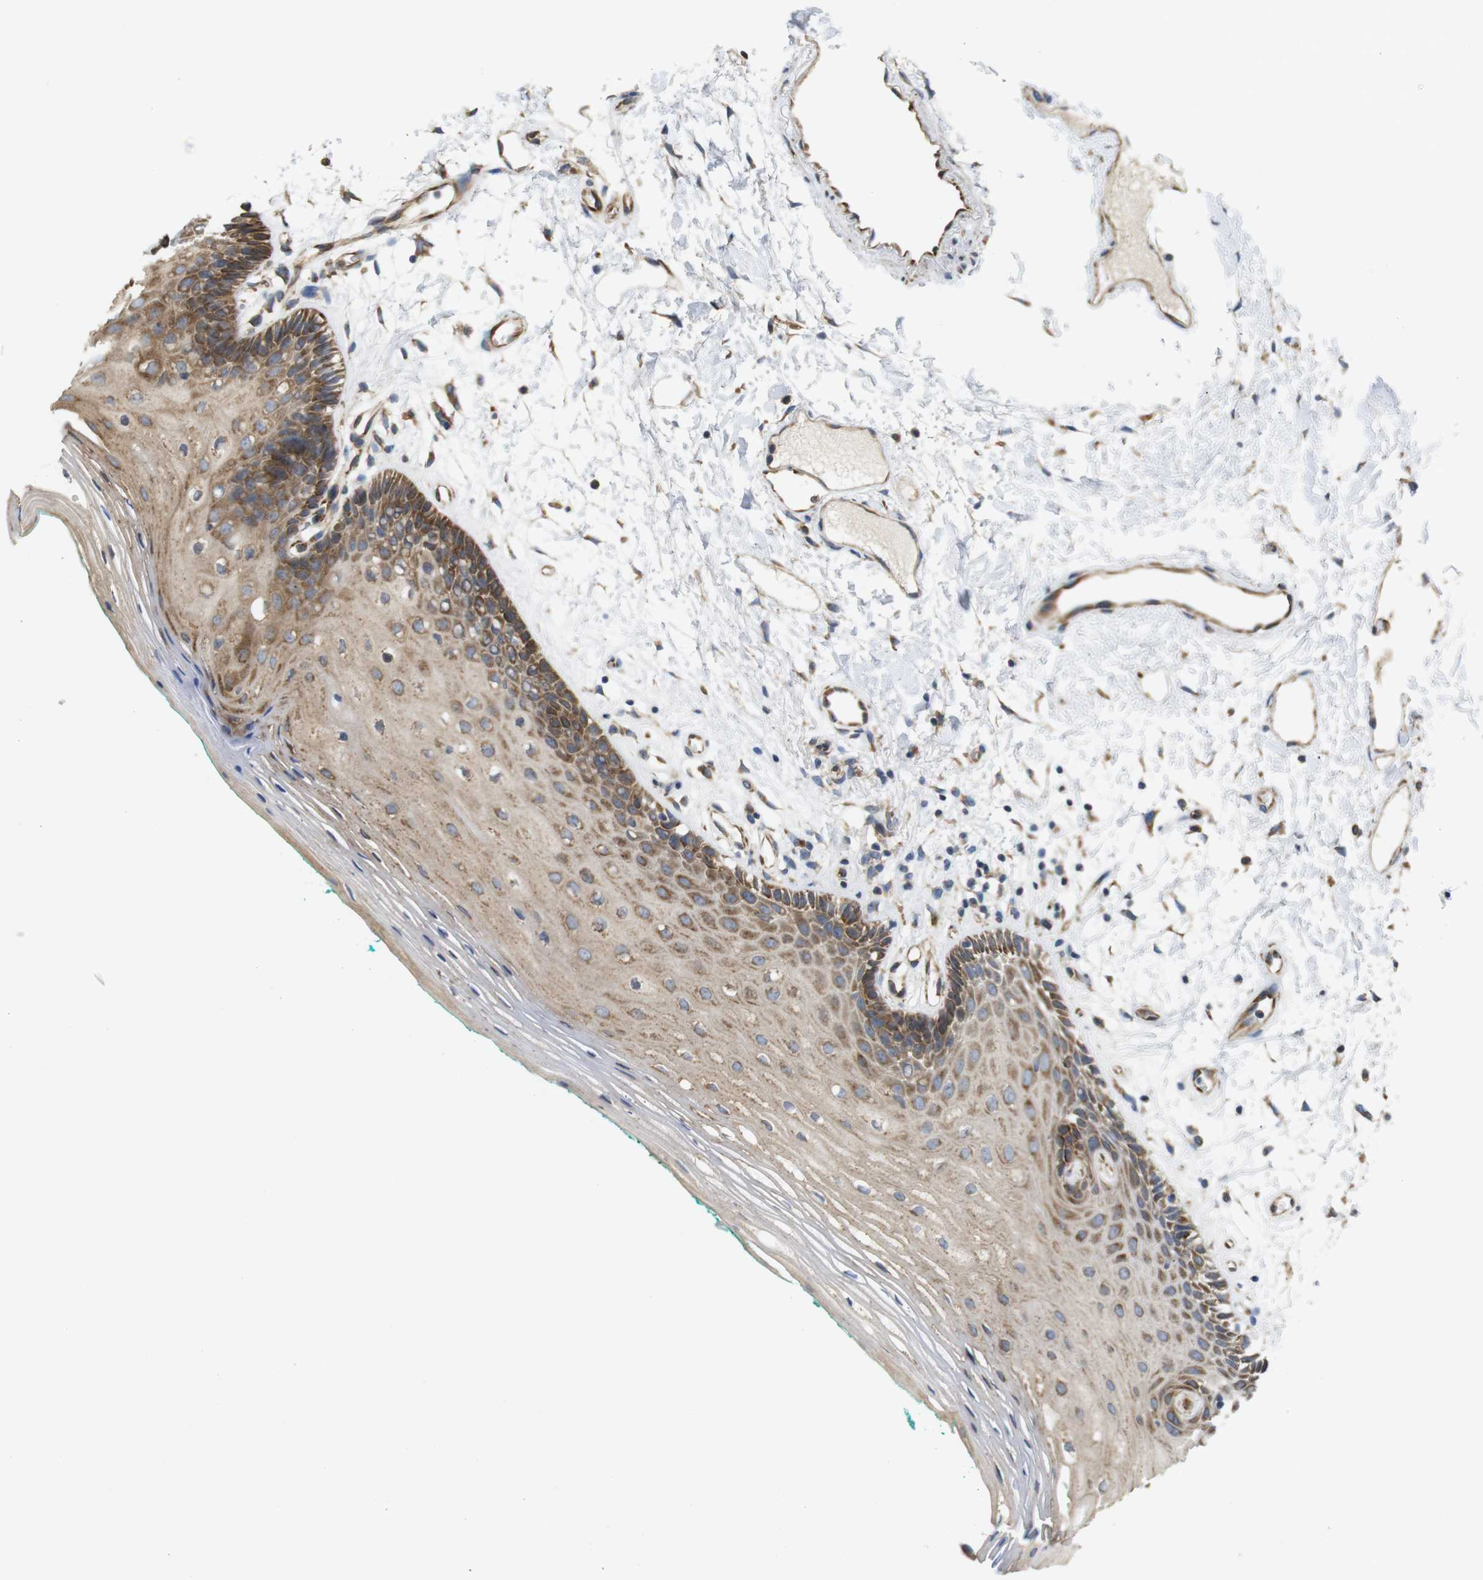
{"staining": {"intensity": "moderate", "quantity": ">75%", "location": "cytoplasmic/membranous"}, "tissue": "oral mucosa", "cell_type": "Squamous epithelial cells", "image_type": "normal", "snomed": [{"axis": "morphology", "description": "Normal tissue, NOS"}, {"axis": "topography", "description": "Skeletal muscle"}, {"axis": "topography", "description": "Oral tissue"}, {"axis": "topography", "description": "Peripheral nerve tissue"}], "caption": "An image of oral mucosa stained for a protein reveals moderate cytoplasmic/membranous brown staining in squamous epithelial cells.", "gene": "PCNX2", "patient": {"sex": "female", "age": 84}}